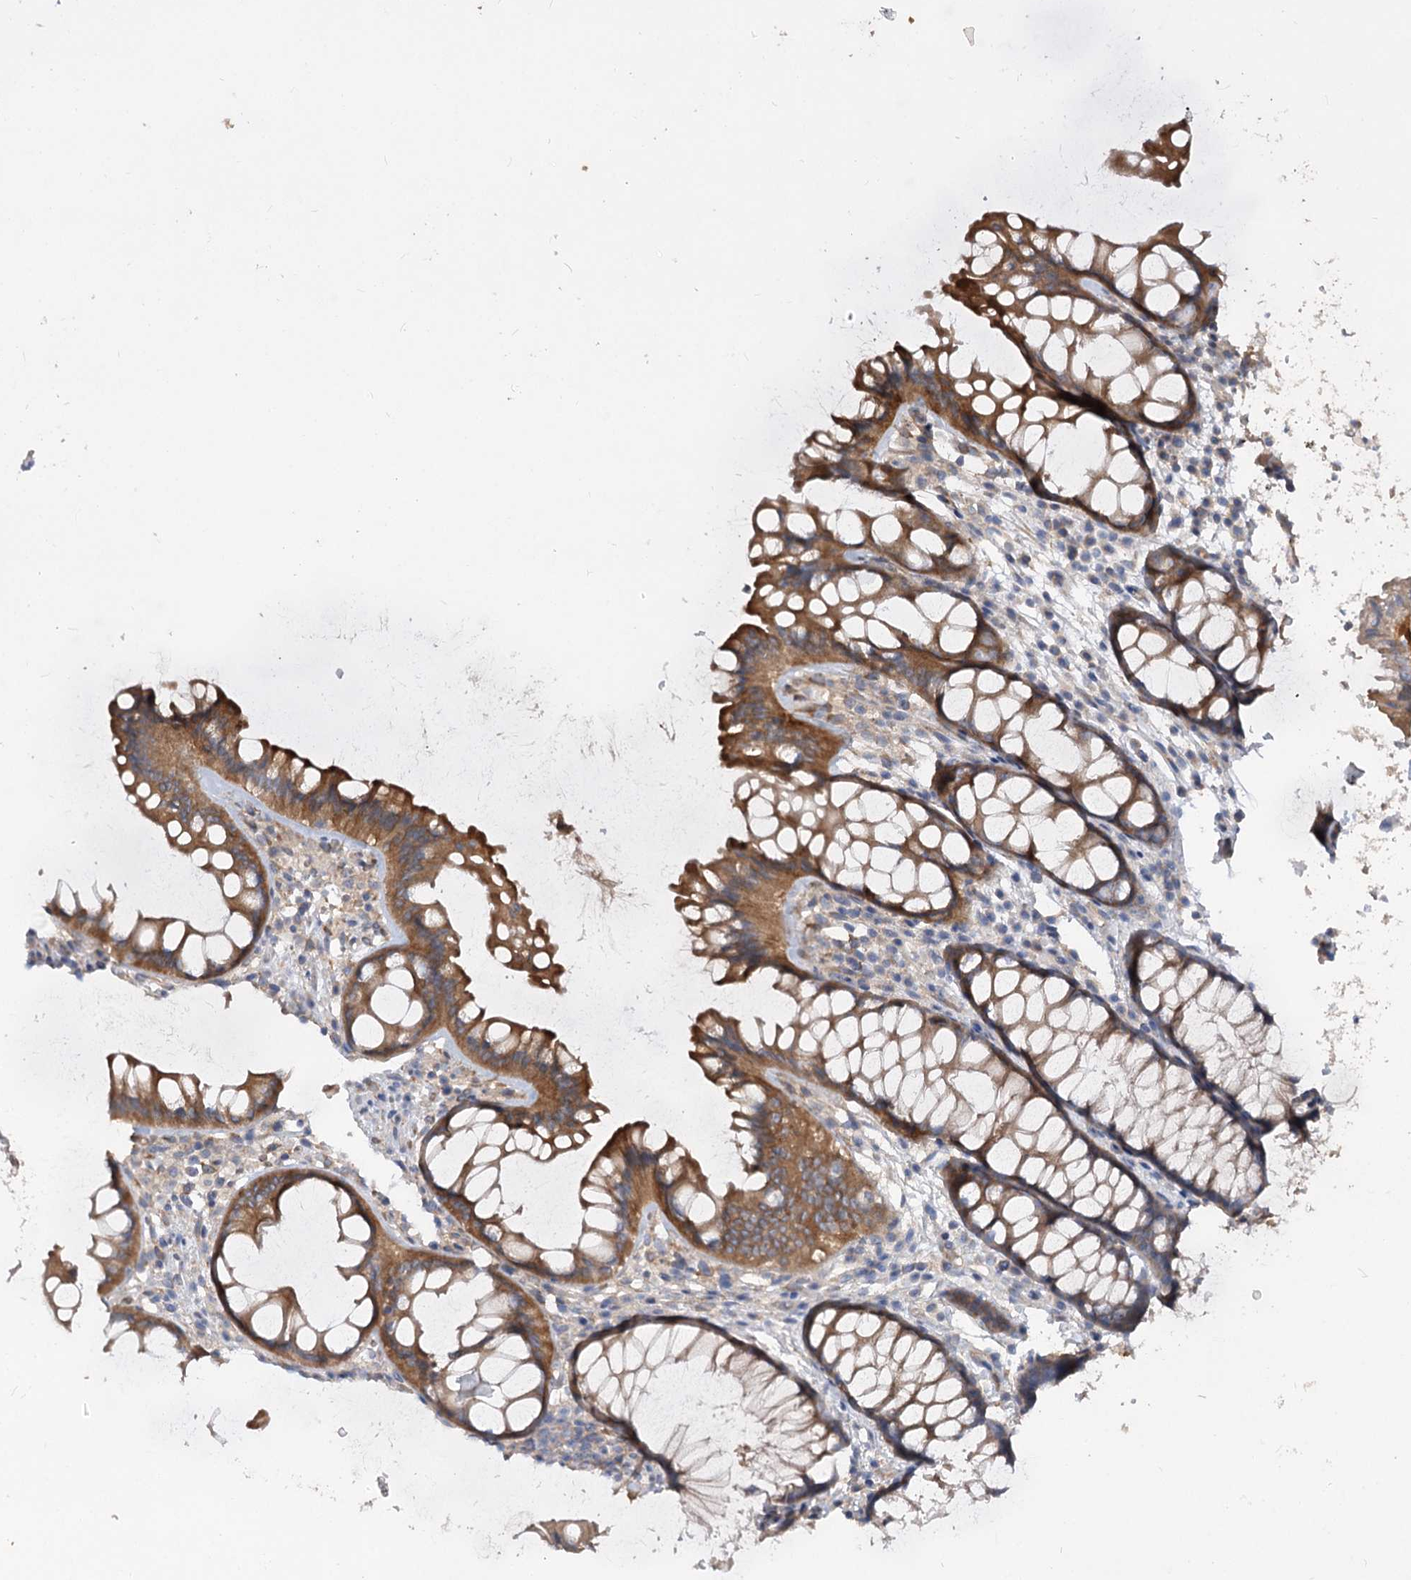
{"staining": {"intensity": "moderate", "quantity": ">75%", "location": "cytoplasmic/membranous"}, "tissue": "colon", "cell_type": "Endothelial cells", "image_type": "normal", "snomed": [{"axis": "morphology", "description": "Normal tissue, NOS"}, {"axis": "topography", "description": "Colon"}], "caption": "Moderate cytoplasmic/membranous positivity for a protein is present in approximately >75% of endothelial cells of unremarkable colon using immunohistochemistry.", "gene": "RIN2", "patient": {"sex": "female", "age": 82}}